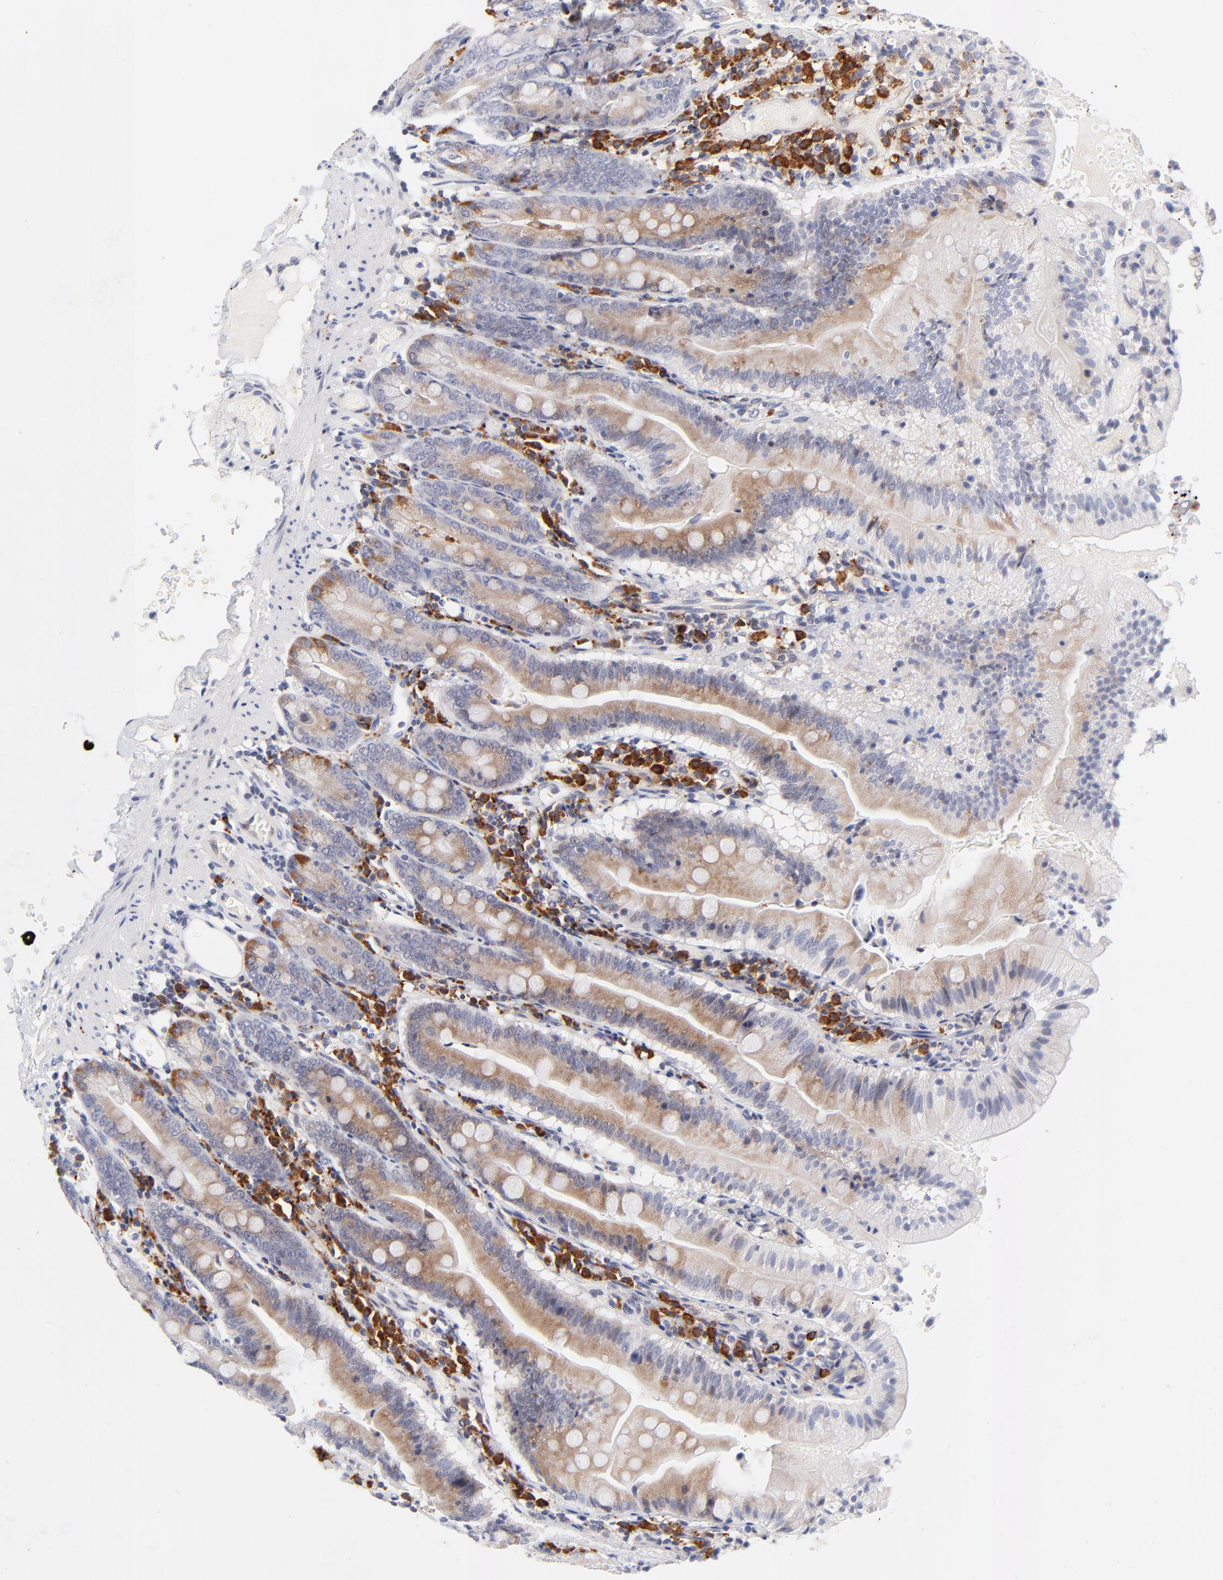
{"staining": {"intensity": "weak", "quantity": ">75%", "location": "cytoplasmic/membranous"}, "tissue": "small intestine", "cell_type": "Glandular cells", "image_type": "normal", "snomed": [{"axis": "morphology", "description": "Normal tissue, NOS"}, {"axis": "topography", "description": "Small intestine"}], "caption": "This photomicrograph reveals benign small intestine stained with immunohistochemistry (IHC) to label a protein in brown. The cytoplasmic/membranous of glandular cells show weak positivity for the protein. Nuclei are counter-stained blue.", "gene": "AFF2", "patient": {"sex": "male", "age": 71}}